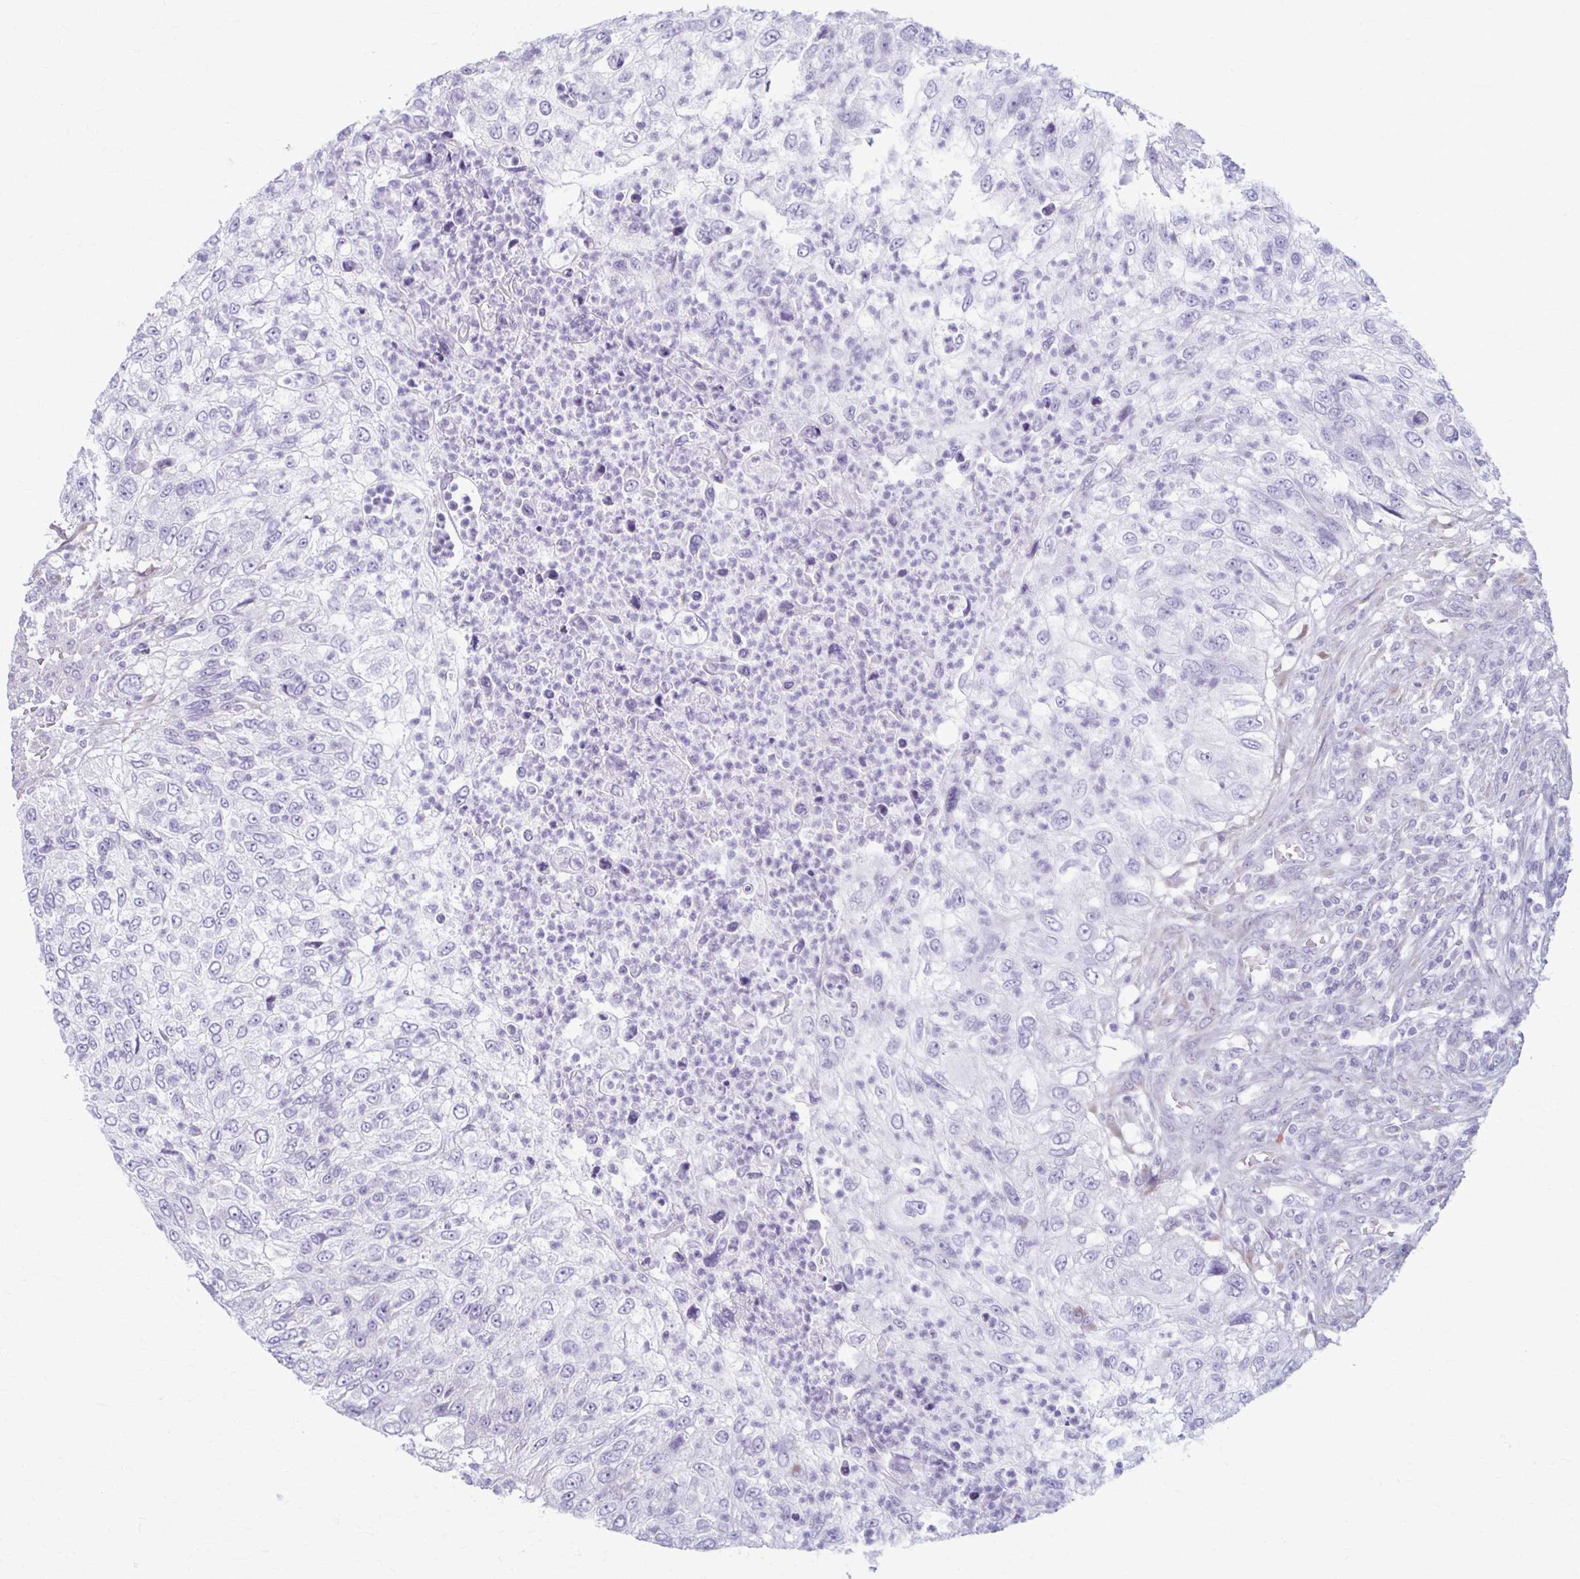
{"staining": {"intensity": "negative", "quantity": "none", "location": "none"}, "tissue": "urothelial cancer", "cell_type": "Tumor cells", "image_type": "cancer", "snomed": [{"axis": "morphology", "description": "Urothelial carcinoma, High grade"}, {"axis": "topography", "description": "Urinary bladder"}], "caption": "High-grade urothelial carcinoma was stained to show a protein in brown. There is no significant expression in tumor cells.", "gene": "PRKRA", "patient": {"sex": "female", "age": 60}}